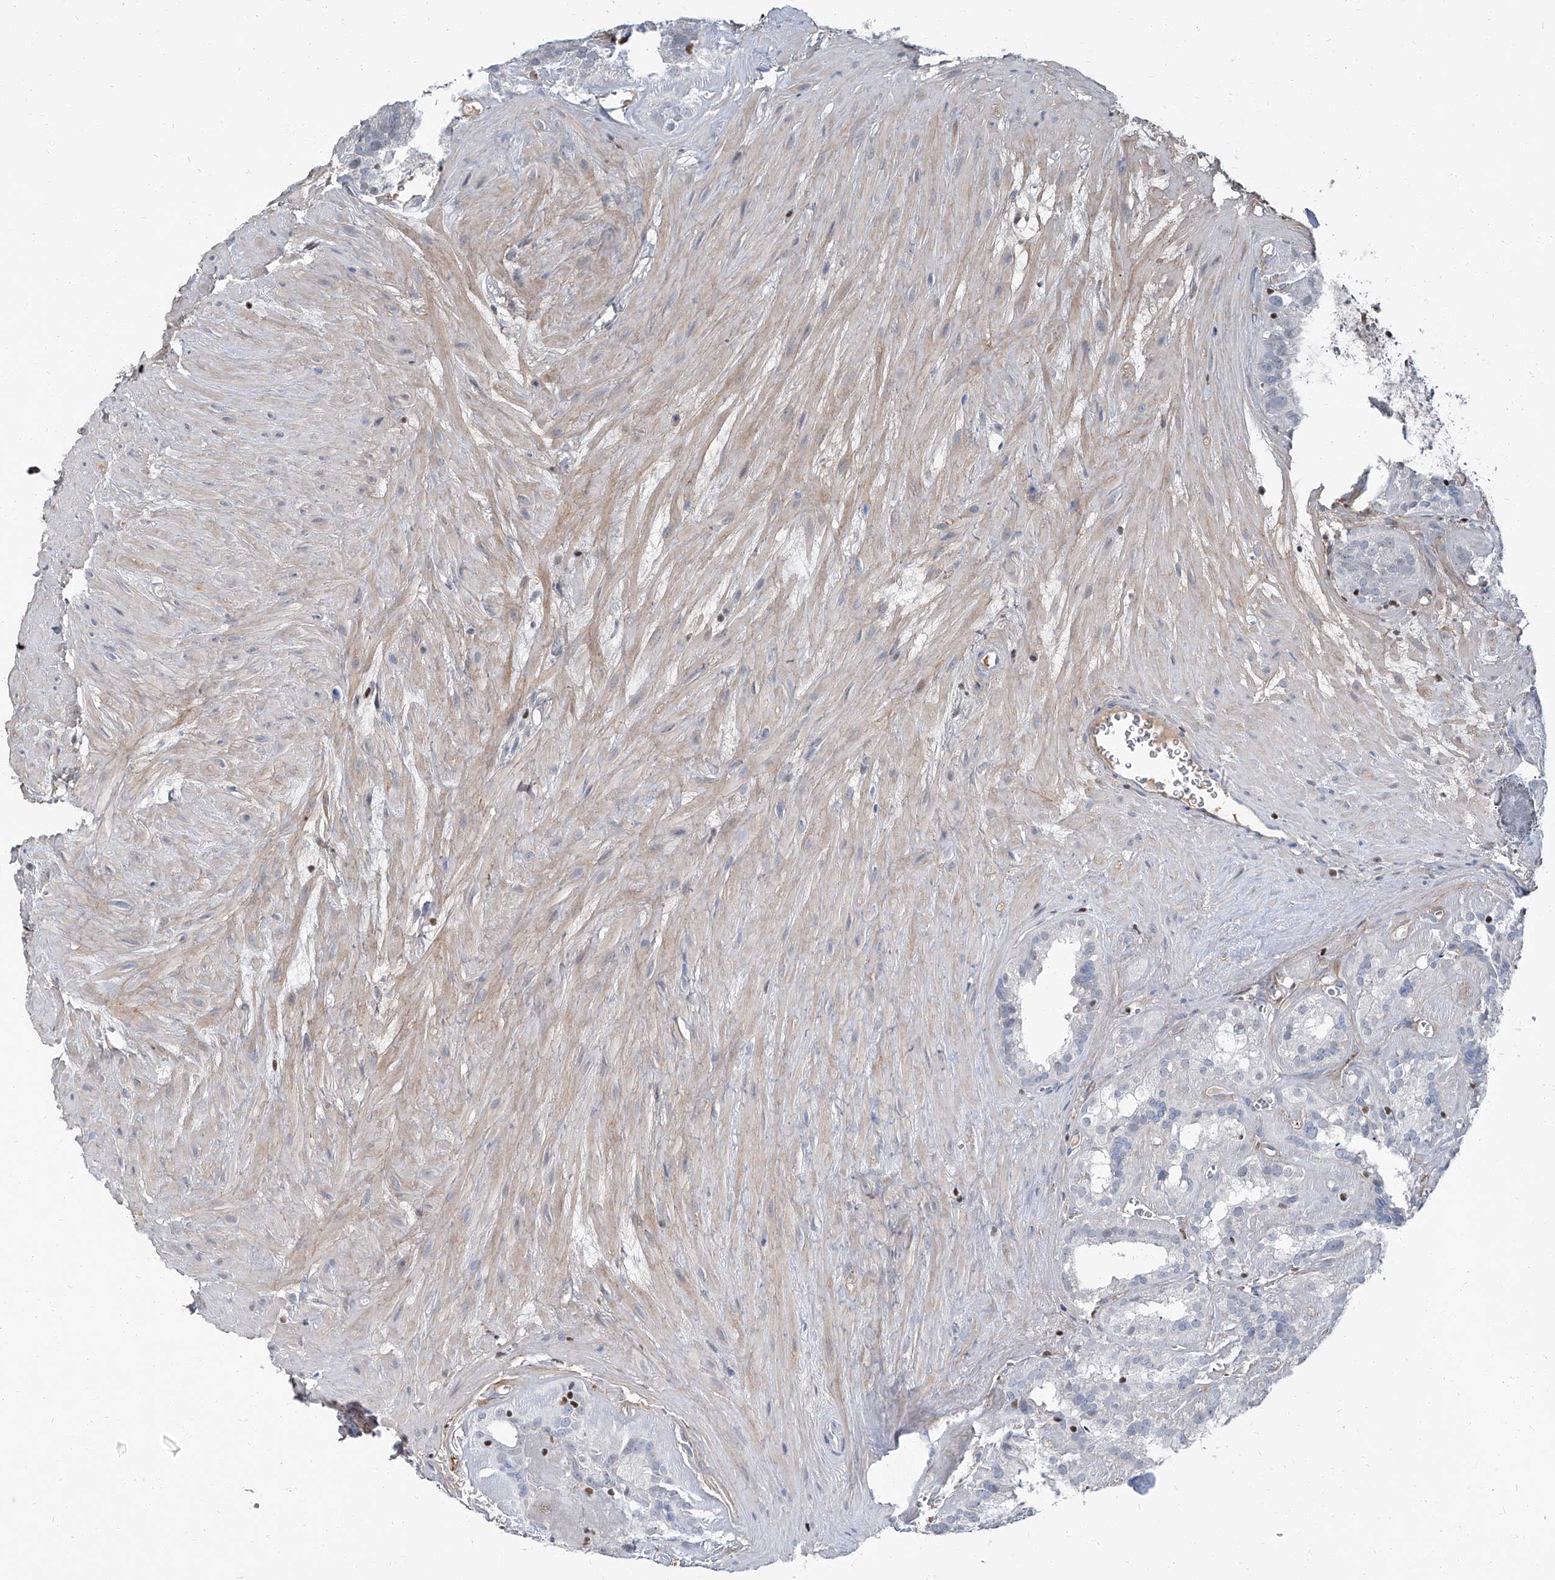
{"staining": {"intensity": "negative", "quantity": "none", "location": "none"}, "tissue": "seminal vesicle", "cell_type": "Glandular cells", "image_type": "normal", "snomed": [{"axis": "morphology", "description": "Normal tissue, NOS"}, {"axis": "topography", "description": "Prostate"}, {"axis": "topography", "description": "Seminal veicle"}], "caption": "A photomicrograph of human seminal vesicle is negative for staining in glandular cells. (DAB (3,3'-diaminobenzidine) IHC, high magnification).", "gene": "HOXA3", "patient": {"sex": "male", "age": 59}}